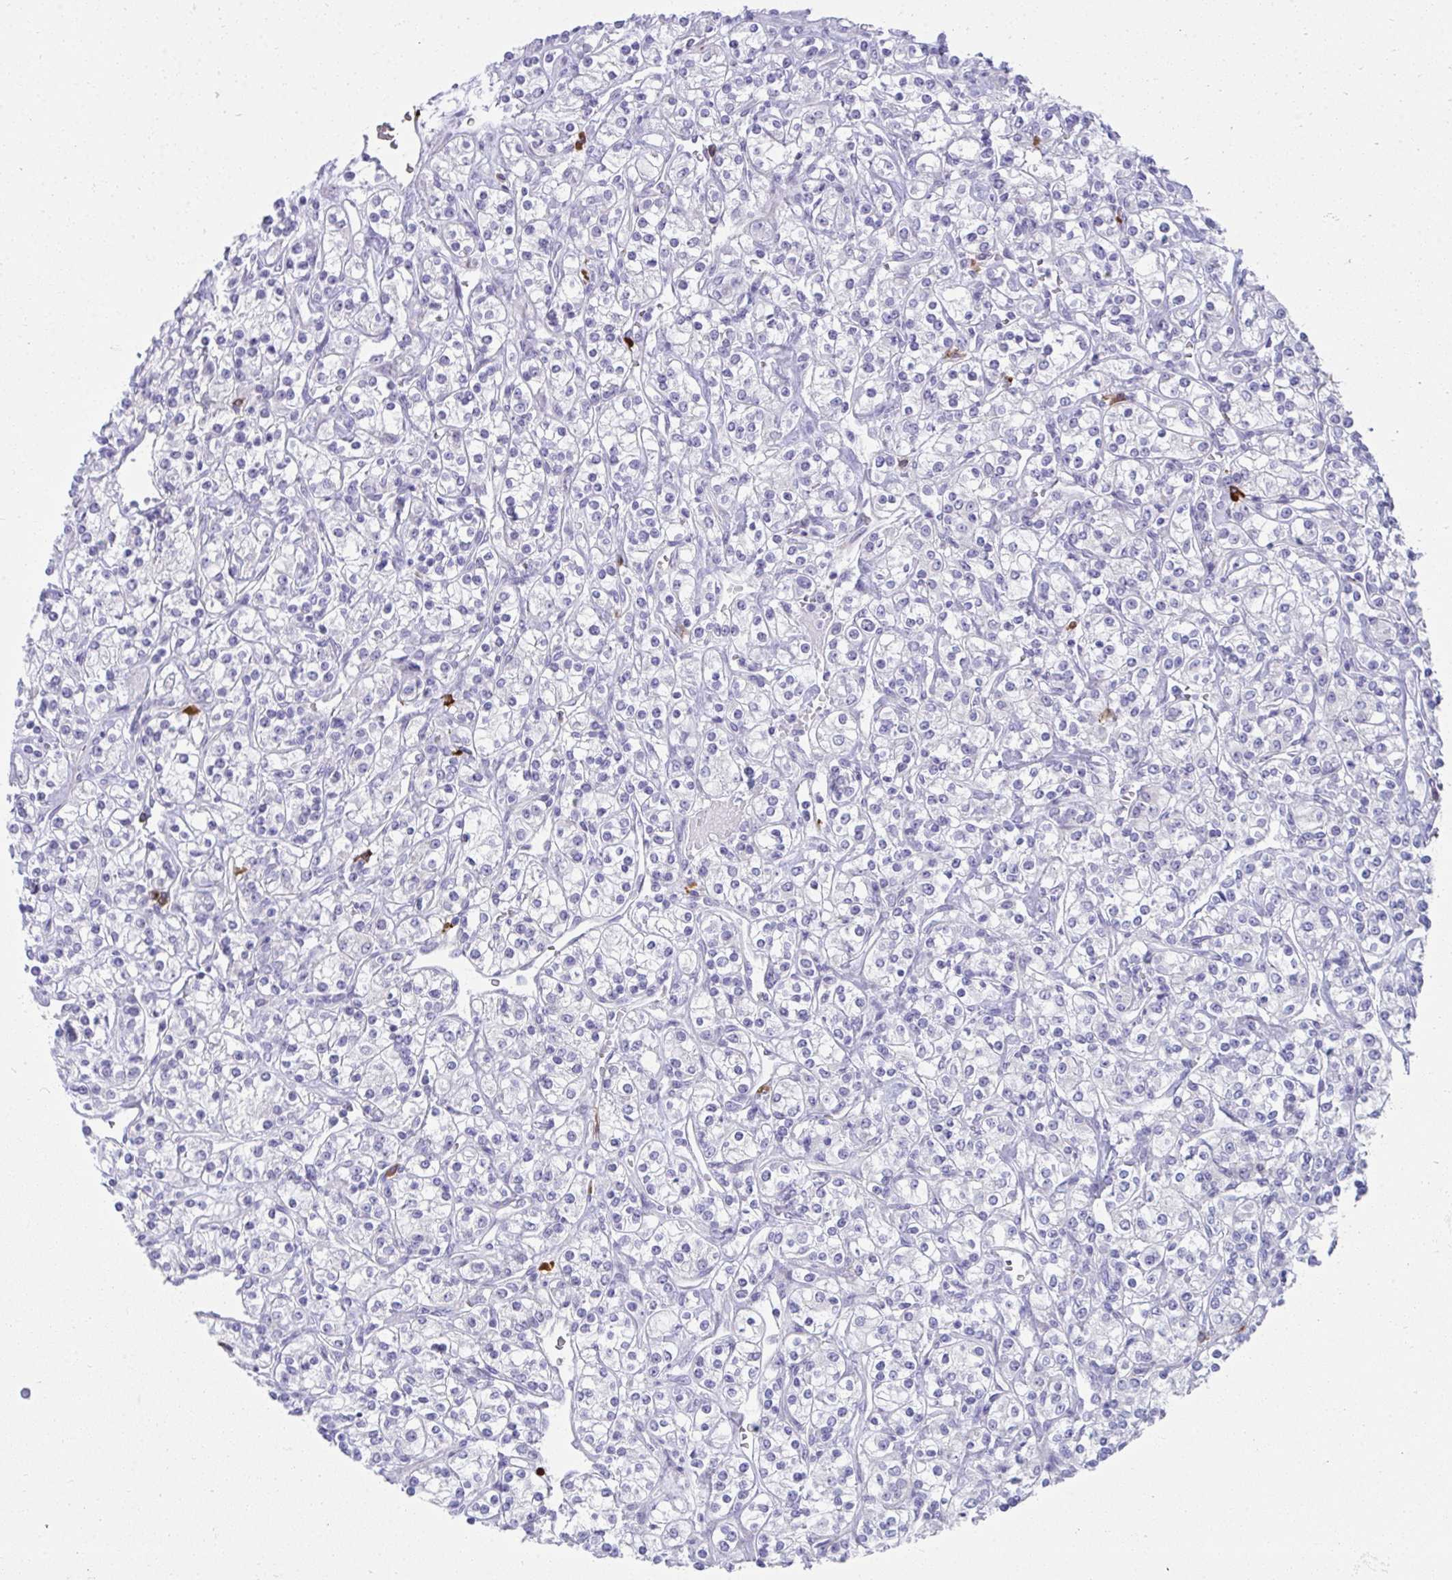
{"staining": {"intensity": "negative", "quantity": "none", "location": "none"}, "tissue": "renal cancer", "cell_type": "Tumor cells", "image_type": "cancer", "snomed": [{"axis": "morphology", "description": "Adenocarcinoma, NOS"}, {"axis": "topography", "description": "Kidney"}], "caption": "Immunohistochemistry micrograph of human renal cancer (adenocarcinoma) stained for a protein (brown), which displays no positivity in tumor cells. (DAB (3,3'-diaminobenzidine) immunohistochemistry visualized using brightfield microscopy, high magnification).", "gene": "PUS7L", "patient": {"sex": "male", "age": 77}}